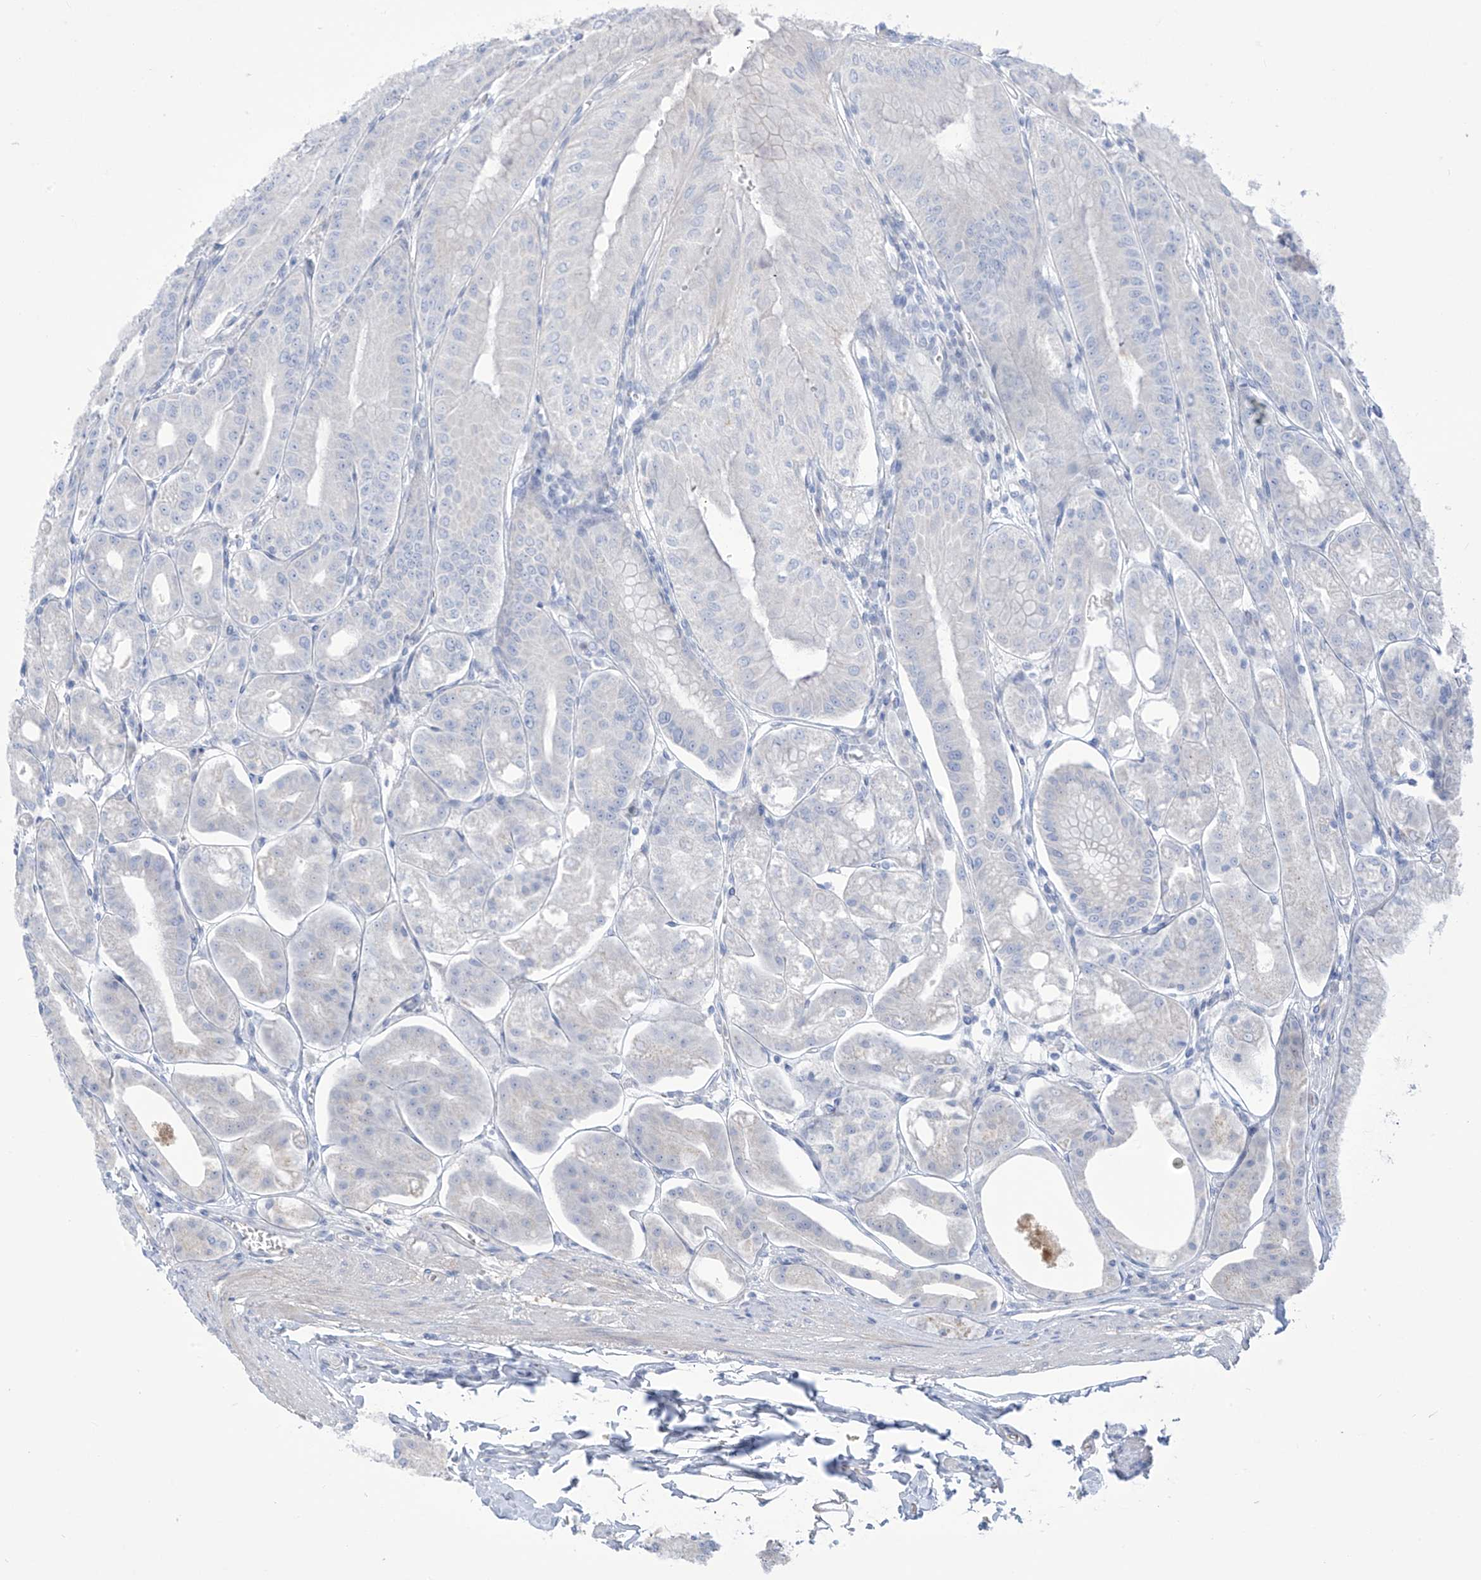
{"staining": {"intensity": "negative", "quantity": "none", "location": "none"}, "tissue": "stomach", "cell_type": "Glandular cells", "image_type": "normal", "snomed": [{"axis": "morphology", "description": "Normal tissue, NOS"}, {"axis": "topography", "description": "Stomach, lower"}], "caption": "Immunohistochemistry (IHC) of benign stomach demonstrates no staining in glandular cells.", "gene": "FABP2", "patient": {"sex": "male", "age": 71}}